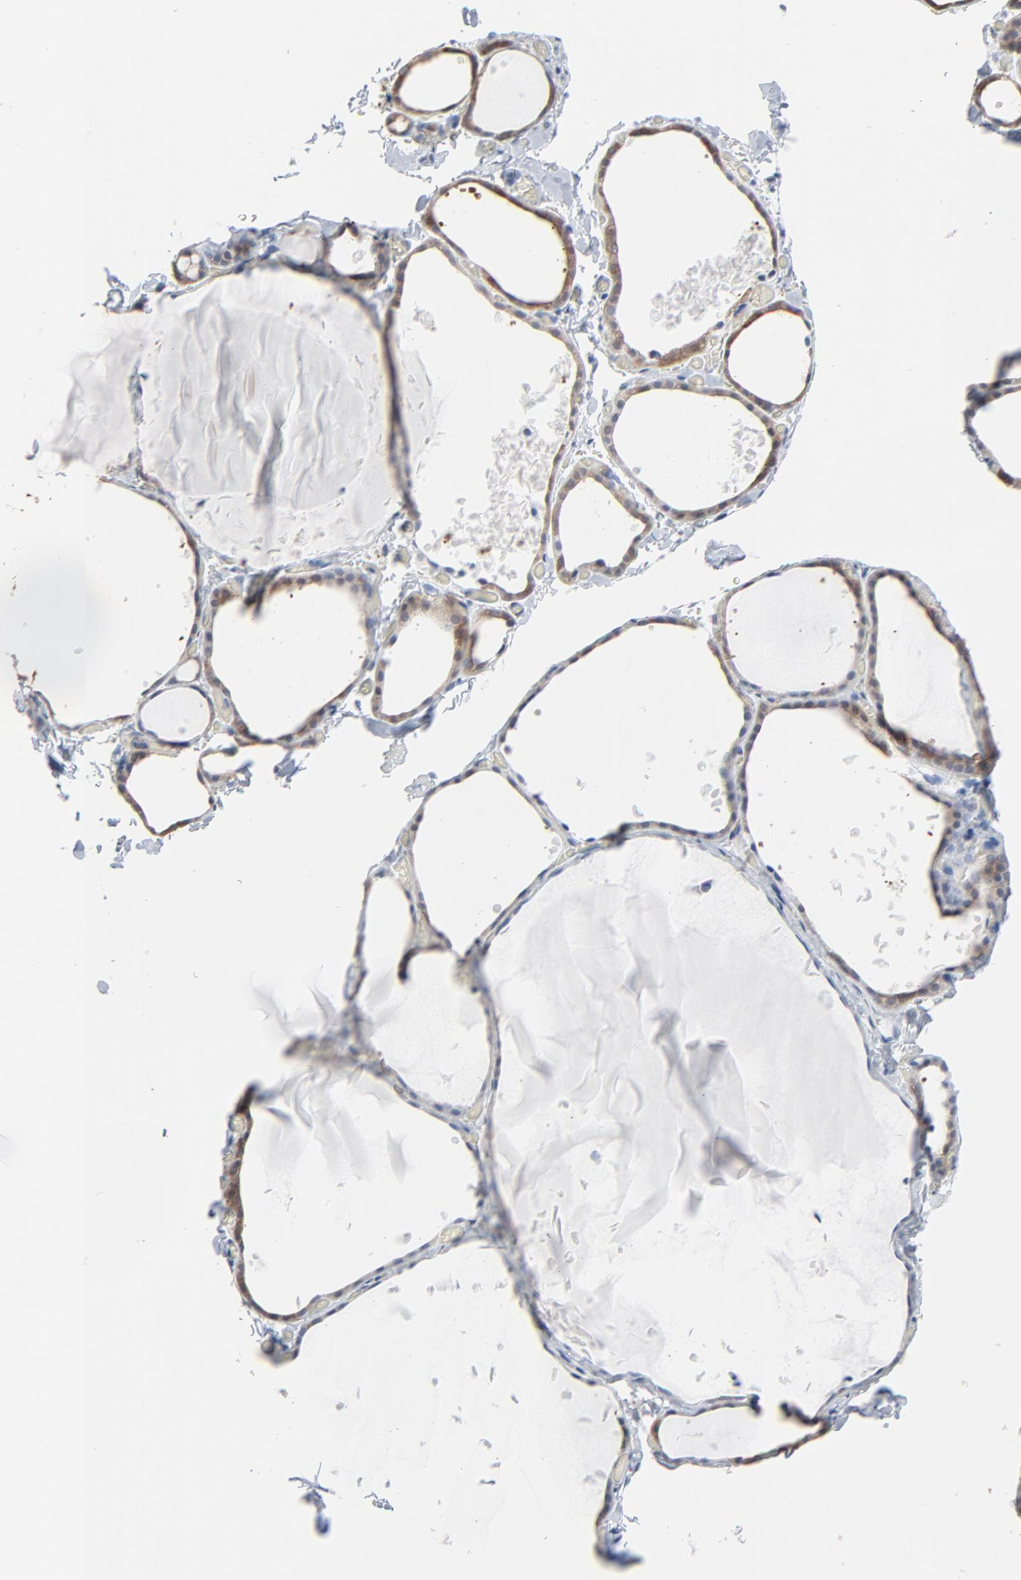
{"staining": {"intensity": "moderate", "quantity": ">75%", "location": "cytoplasmic/membranous"}, "tissue": "thyroid gland", "cell_type": "Glandular cells", "image_type": "normal", "snomed": [{"axis": "morphology", "description": "Normal tissue, NOS"}, {"axis": "topography", "description": "Thyroid gland"}], "caption": "A histopathology image showing moderate cytoplasmic/membranous positivity in about >75% of glandular cells in benign thyroid gland, as visualized by brown immunohistochemical staining.", "gene": "PHGDH", "patient": {"sex": "female", "age": 22}}